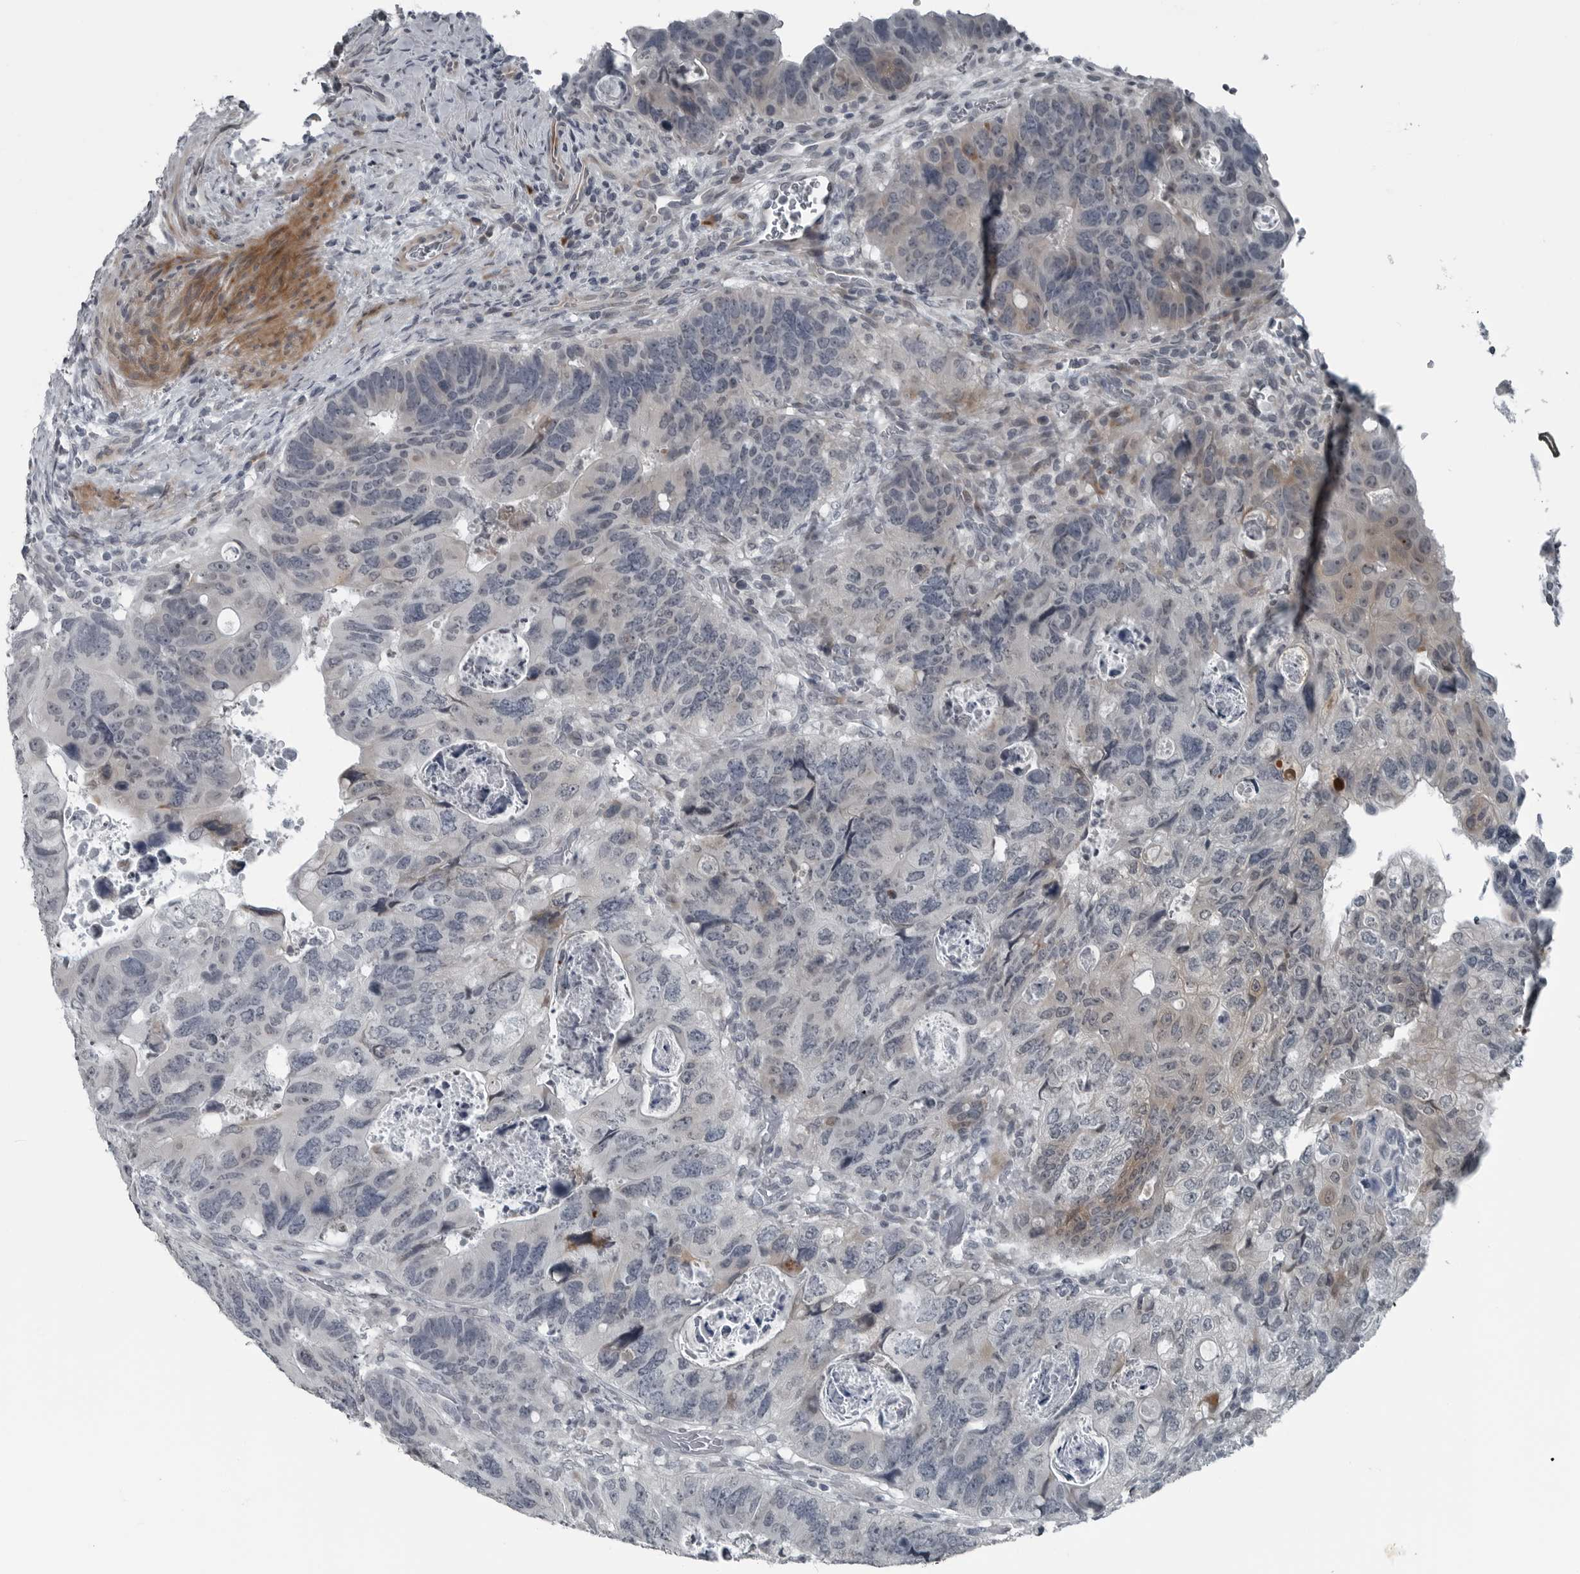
{"staining": {"intensity": "negative", "quantity": "none", "location": "none"}, "tissue": "colorectal cancer", "cell_type": "Tumor cells", "image_type": "cancer", "snomed": [{"axis": "morphology", "description": "Adenocarcinoma, NOS"}, {"axis": "topography", "description": "Rectum"}], "caption": "Tumor cells show no significant protein positivity in colorectal cancer (adenocarcinoma).", "gene": "DNAAF11", "patient": {"sex": "male", "age": 59}}